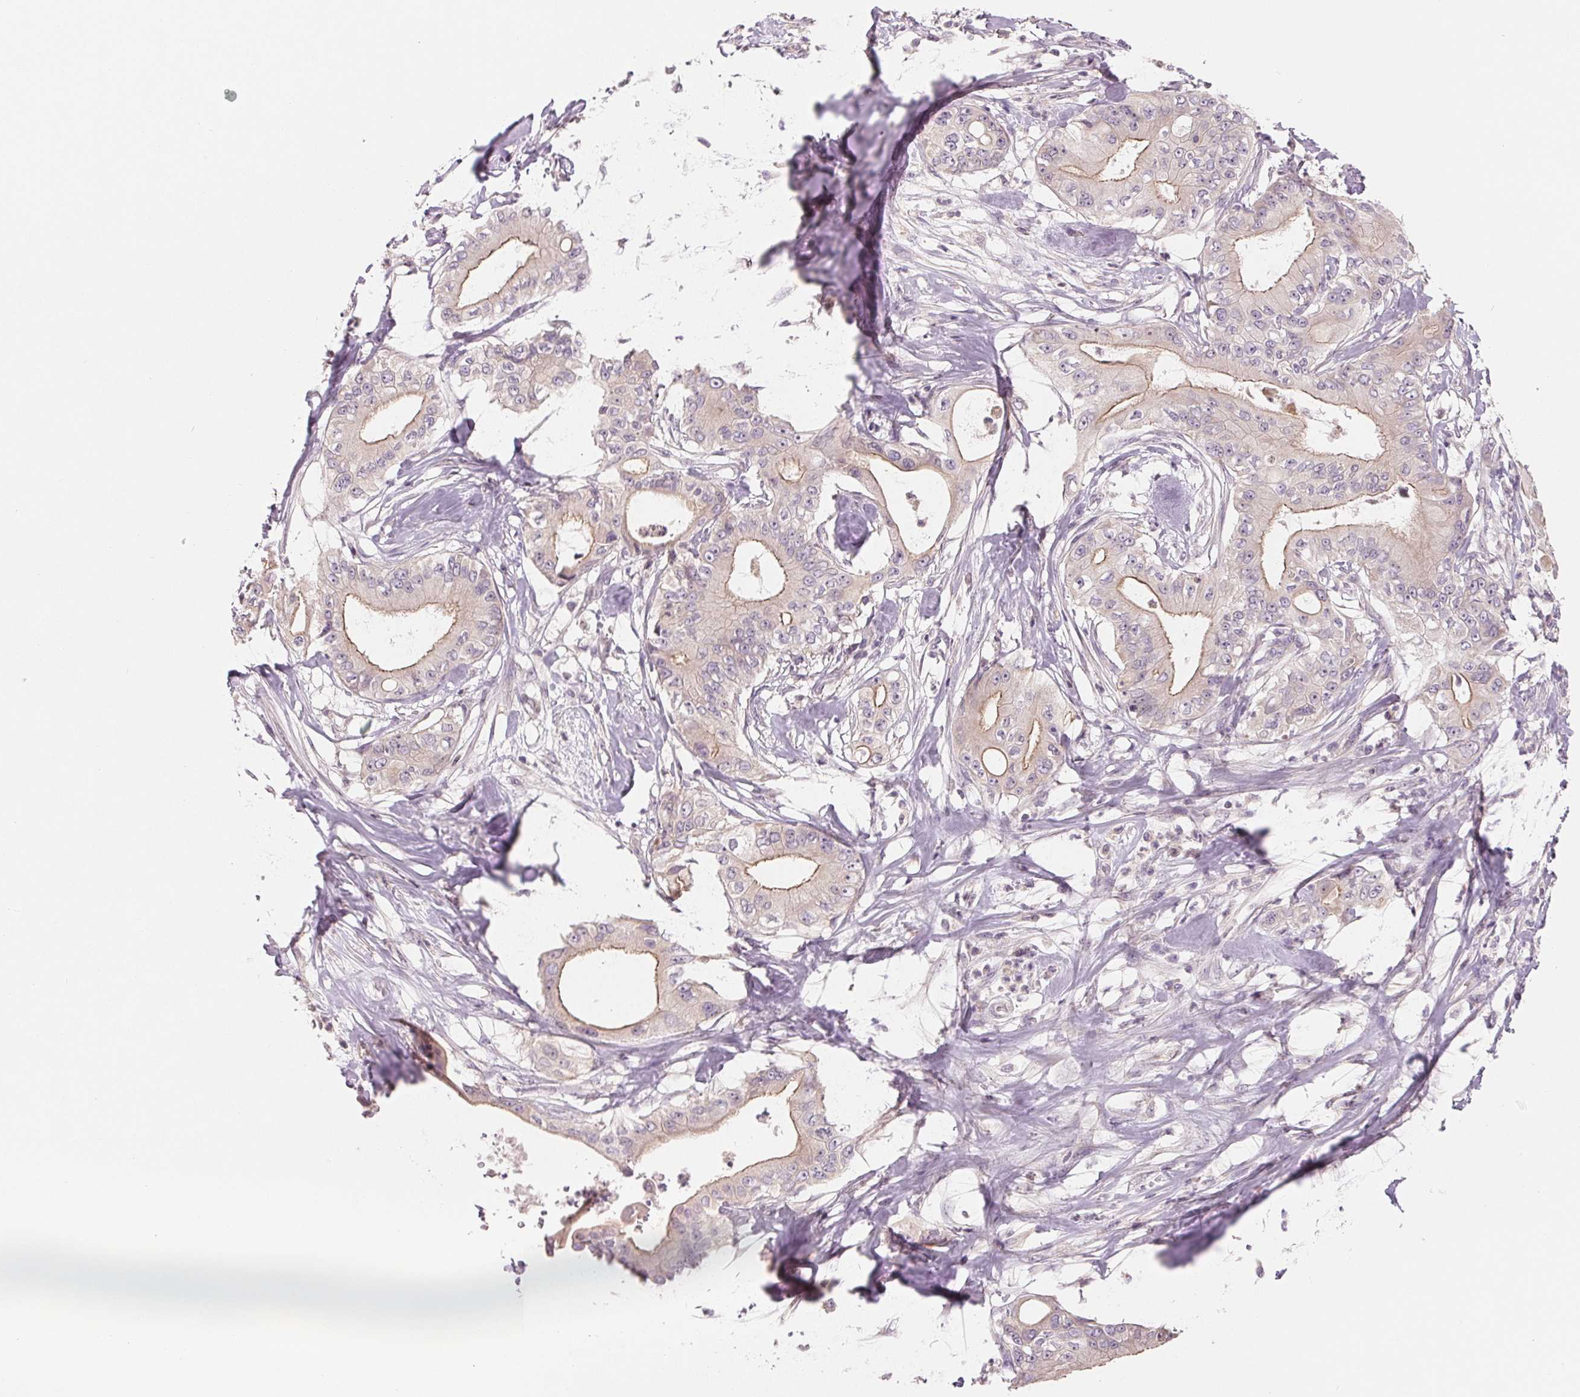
{"staining": {"intensity": "moderate", "quantity": "<25%", "location": "cytoplasmic/membranous"}, "tissue": "pancreatic cancer", "cell_type": "Tumor cells", "image_type": "cancer", "snomed": [{"axis": "morphology", "description": "Adenocarcinoma, NOS"}, {"axis": "topography", "description": "Pancreas"}], "caption": "A micrograph of human pancreatic cancer stained for a protein demonstrates moderate cytoplasmic/membranous brown staining in tumor cells.", "gene": "AQP8", "patient": {"sex": "male", "age": 71}}